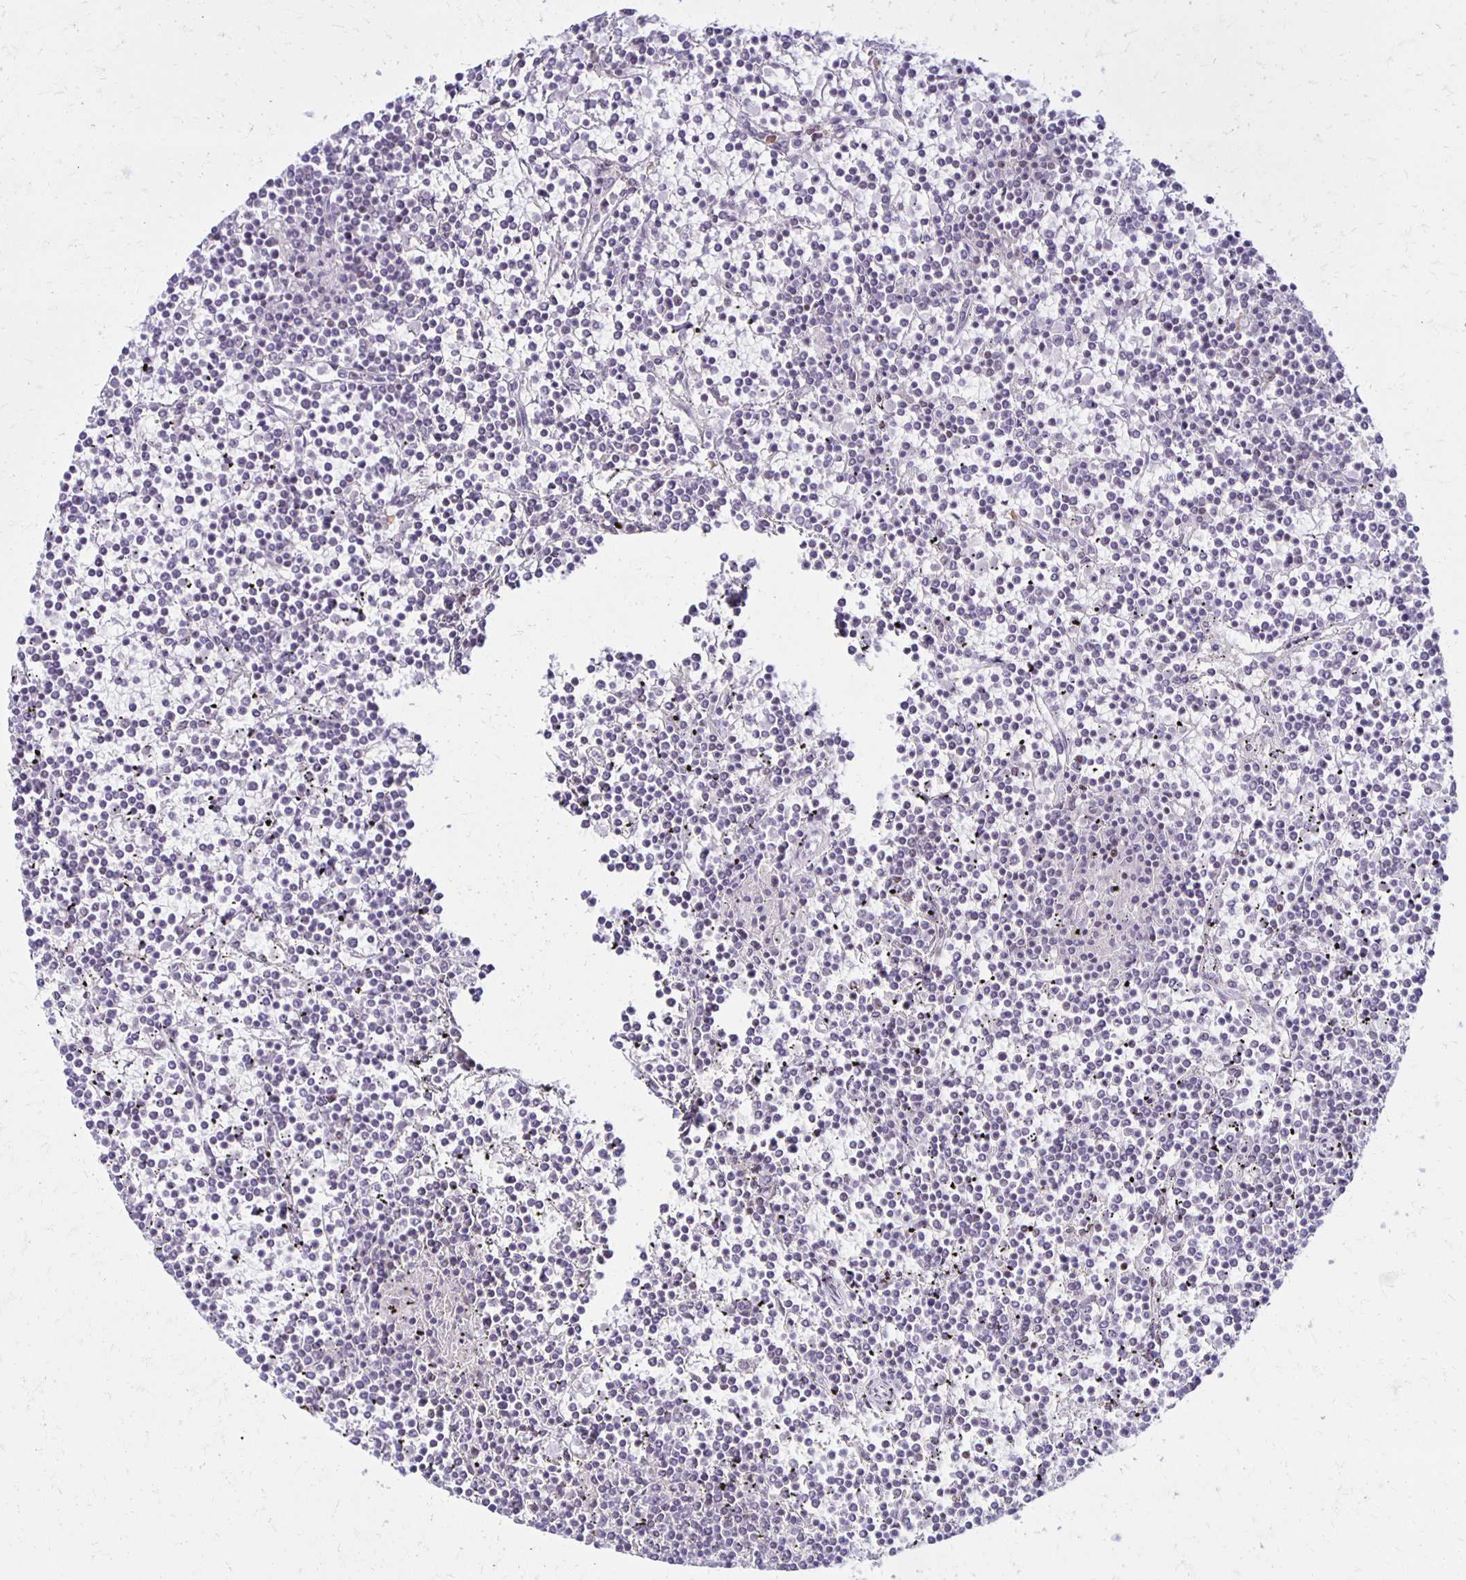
{"staining": {"intensity": "negative", "quantity": "none", "location": "none"}, "tissue": "lymphoma", "cell_type": "Tumor cells", "image_type": "cancer", "snomed": [{"axis": "morphology", "description": "Malignant lymphoma, non-Hodgkin's type, Low grade"}, {"axis": "topography", "description": "Spleen"}], "caption": "Malignant lymphoma, non-Hodgkin's type (low-grade) stained for a protein using immunohistochemistry (IHC) shows no expression tumor cells.", "gene": "DDB2", "patient": {"sex": "female", "age": 19}}